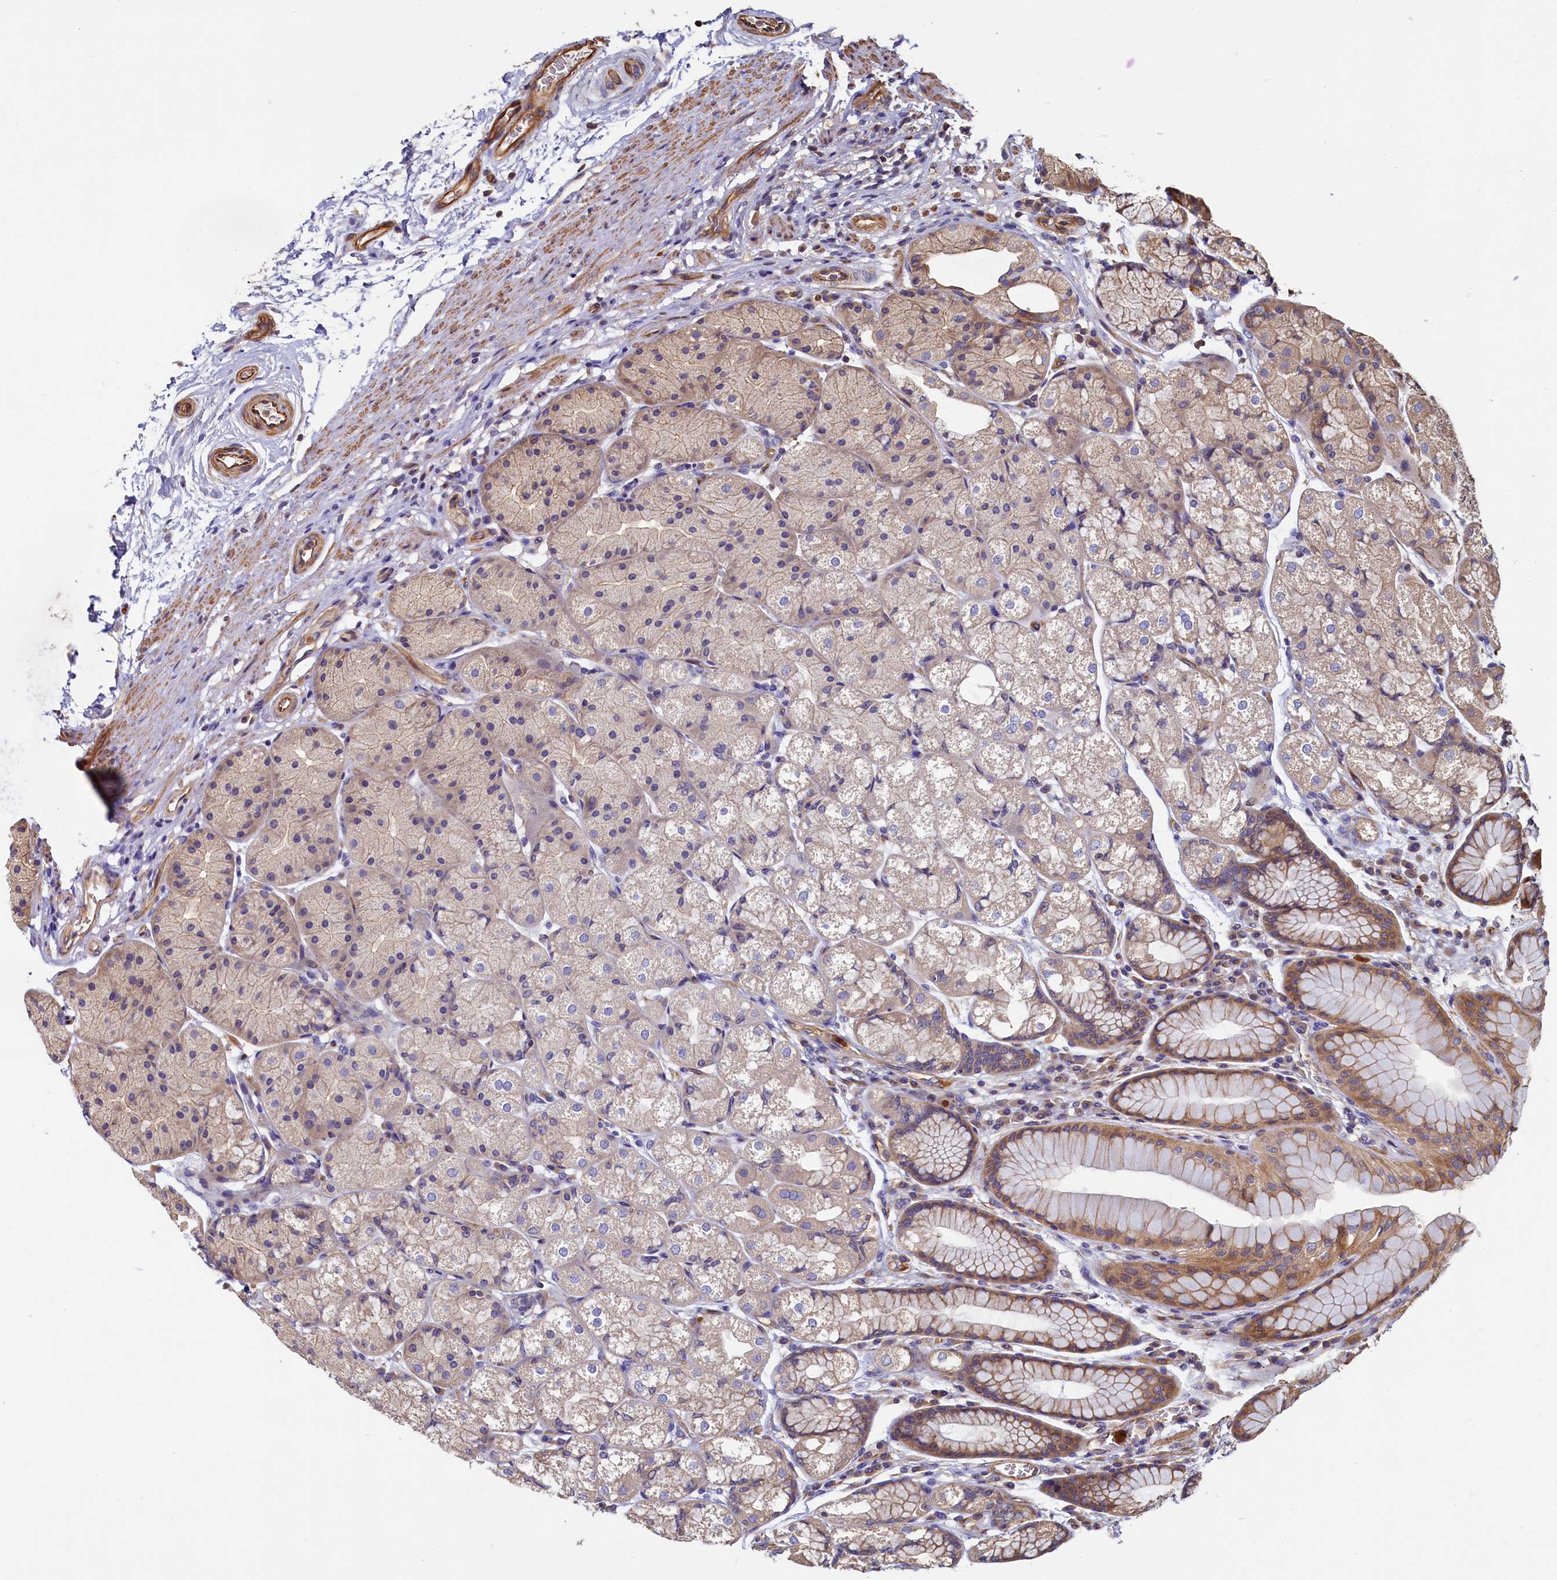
{"staining": {"intensity": "moderate", "quantity": "25%-75%", "location": "cytoplasmic/membranous"}, "tissue": "stomach", "cell_type": "Glandular cells", "image_type": "normal", "snomed": [{"axis": "morphology", "description": "Normal tissue, NOS"}, {"axis": "topography", "description": "Stomach"}], "caption": "Immunohistochemistry histopathology image of benign stomach: human stomach stained using IHC exhibits medium levels of moderate protein expression localized specifically in the cytoplasmic/membranous of glandular cells, appearing as a cytoplasmic/membranous brown color.", "gene": "CCDC102B", "patient": {"sex": "male", "age": 57}}